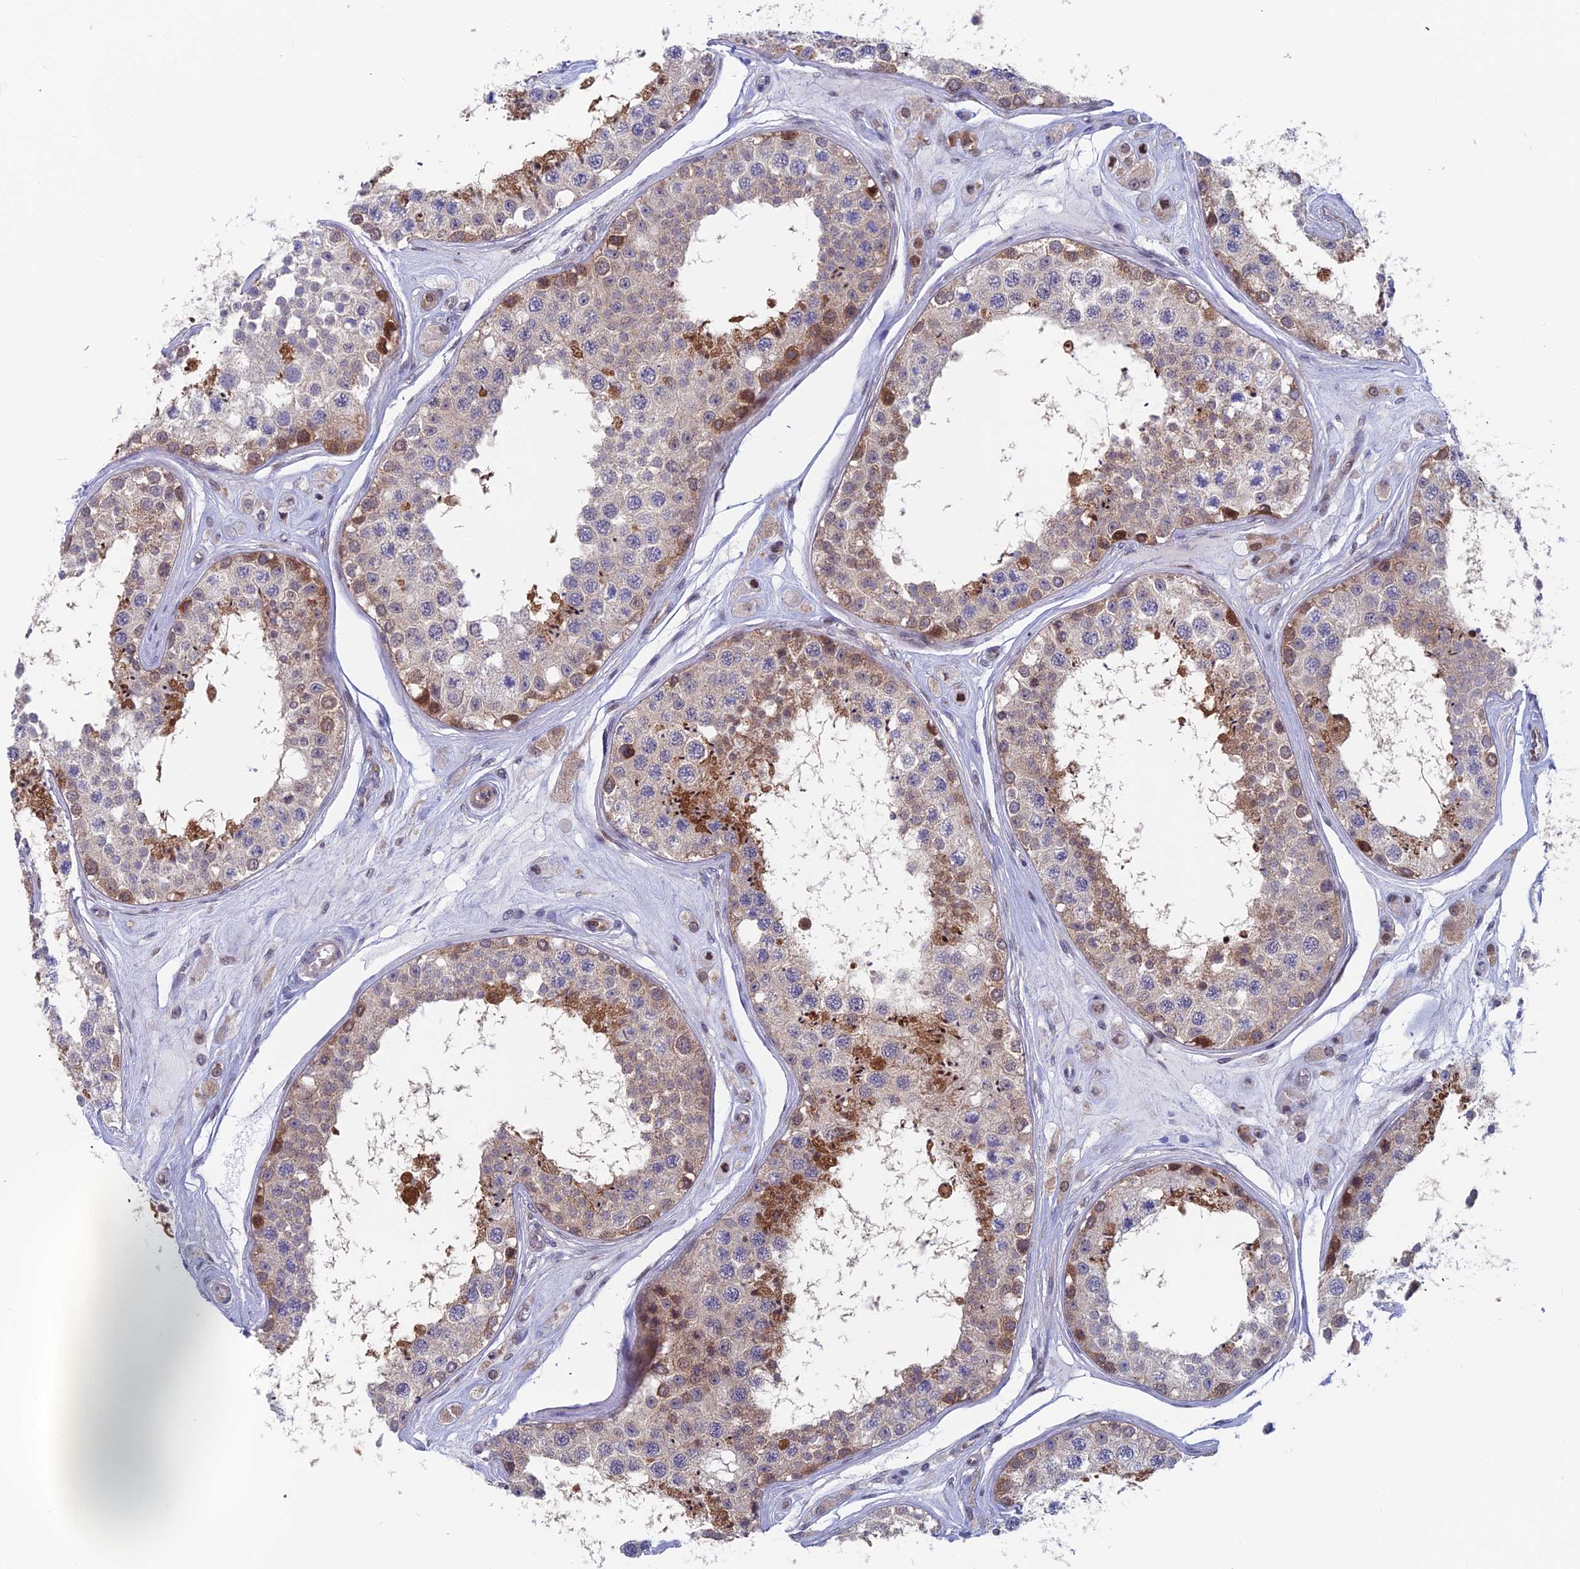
{"staining": {"intensity": "strong", "quantity": "<25%", "location": "cytoplasmic/membranous,nuclear"}, "tissue": "testis", "cell_type": "Cells in seminiferous ducts", "image_type": "normal", "snomed": [{"axis": "morphology", "description": "Normal tissue, NOS"}, {"axis": "topography", "description": "Testis"}], "caption": "The histopathology image demonstrates immunohistochemical staining of benign testis. There is strong cytoplasmic/membranous,nuclear positivity is seen in about <25% of cells in seminiferous ducts.", "gene": "IGBP1", "patient": {"sex": "male", "age": 25}}